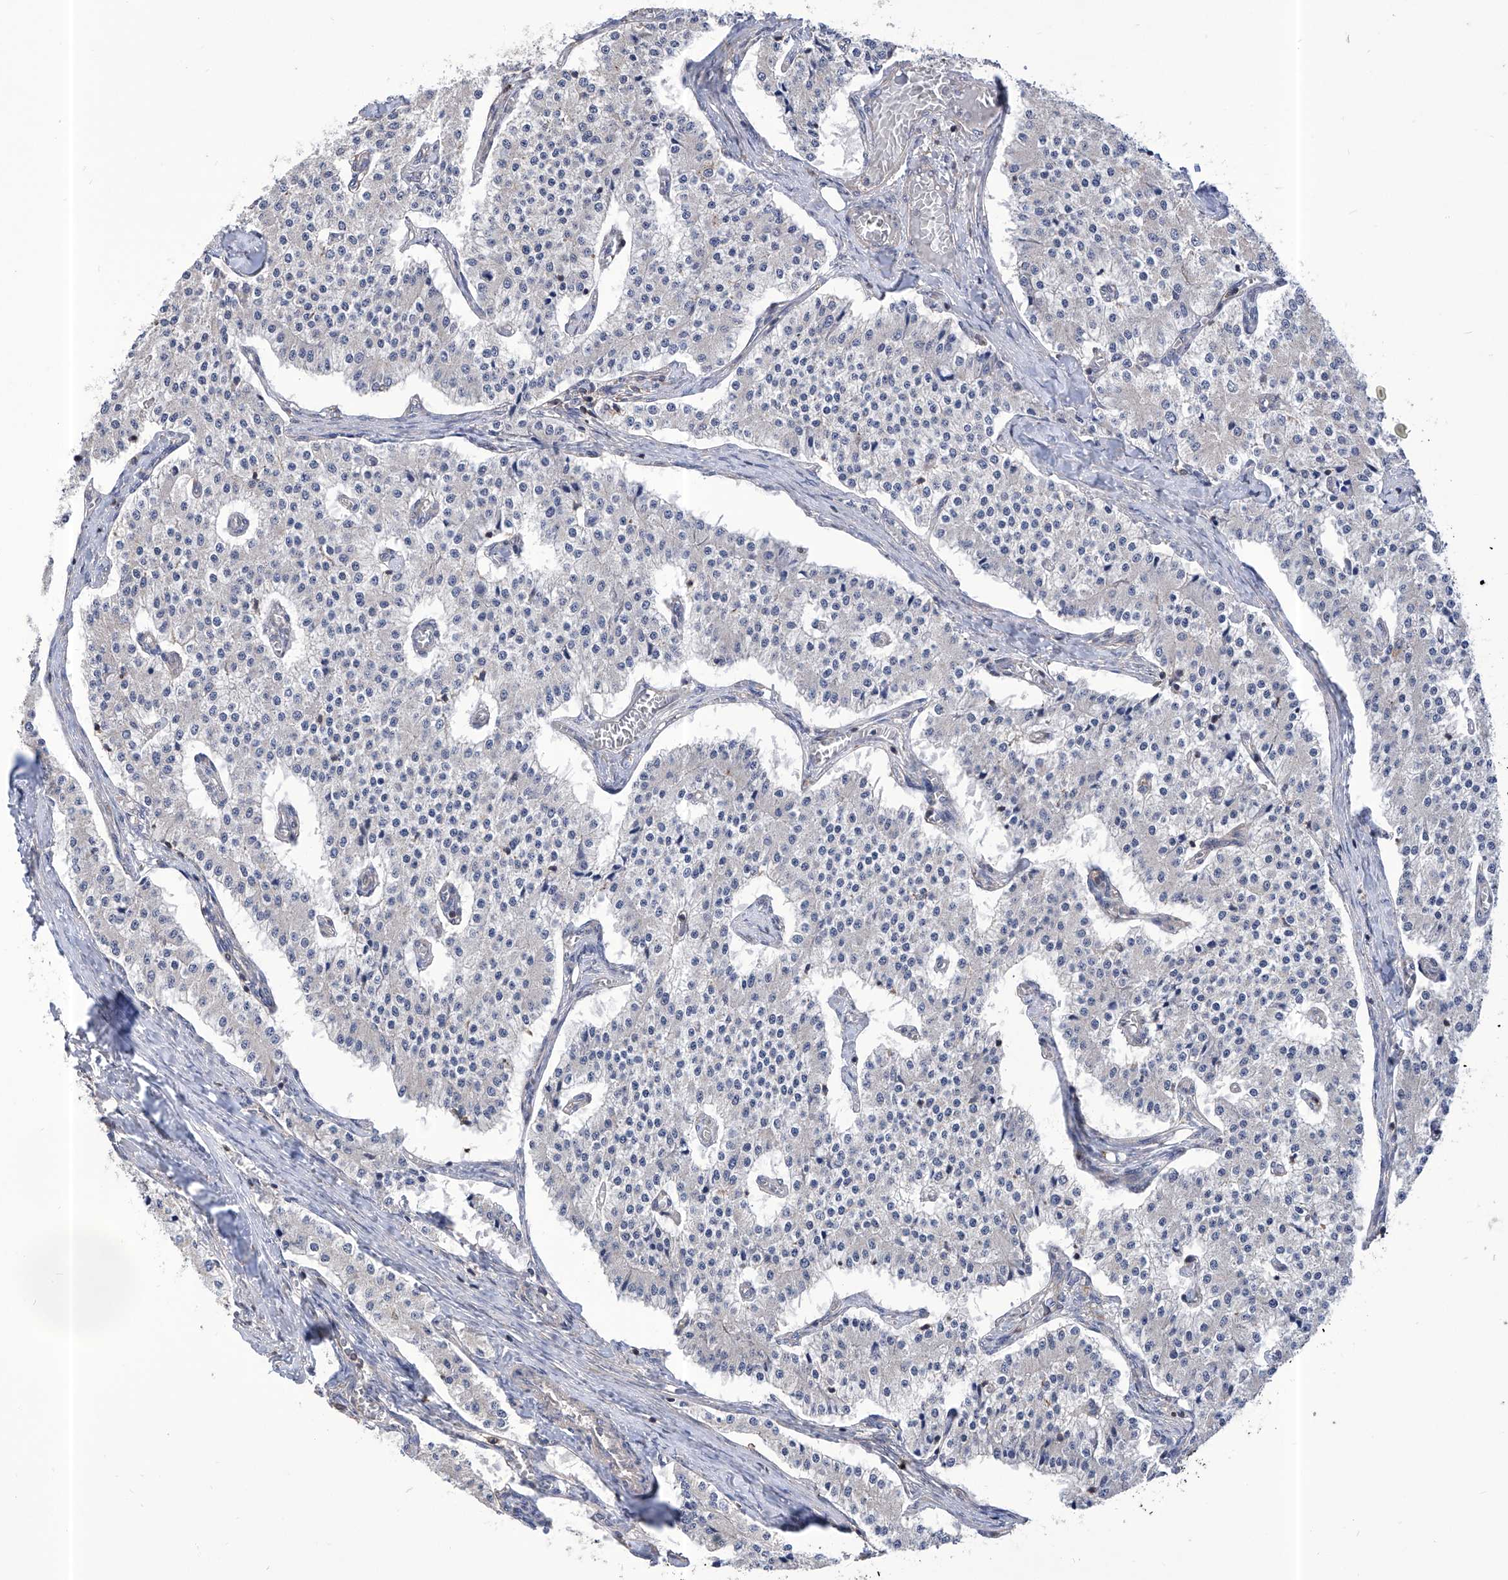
{"staining": {"intensity": "negative", "quantity": "none", "location": "none"}, "tissue": "carcinoid", "cell_type": "Tumor cells", "image_type": "cancer", "snomed": [{"axis": "morphology", "description": "Carcinoid, malignant, NOS"}, {"axis": "topography", "description": "Colon"}], "caption": "Photomicrograph shows no significant protein positivity in tumor cells of carcinoid (malignant).", "gene": "KIFC2", "patient": {"sex": "female", "age": 52}}